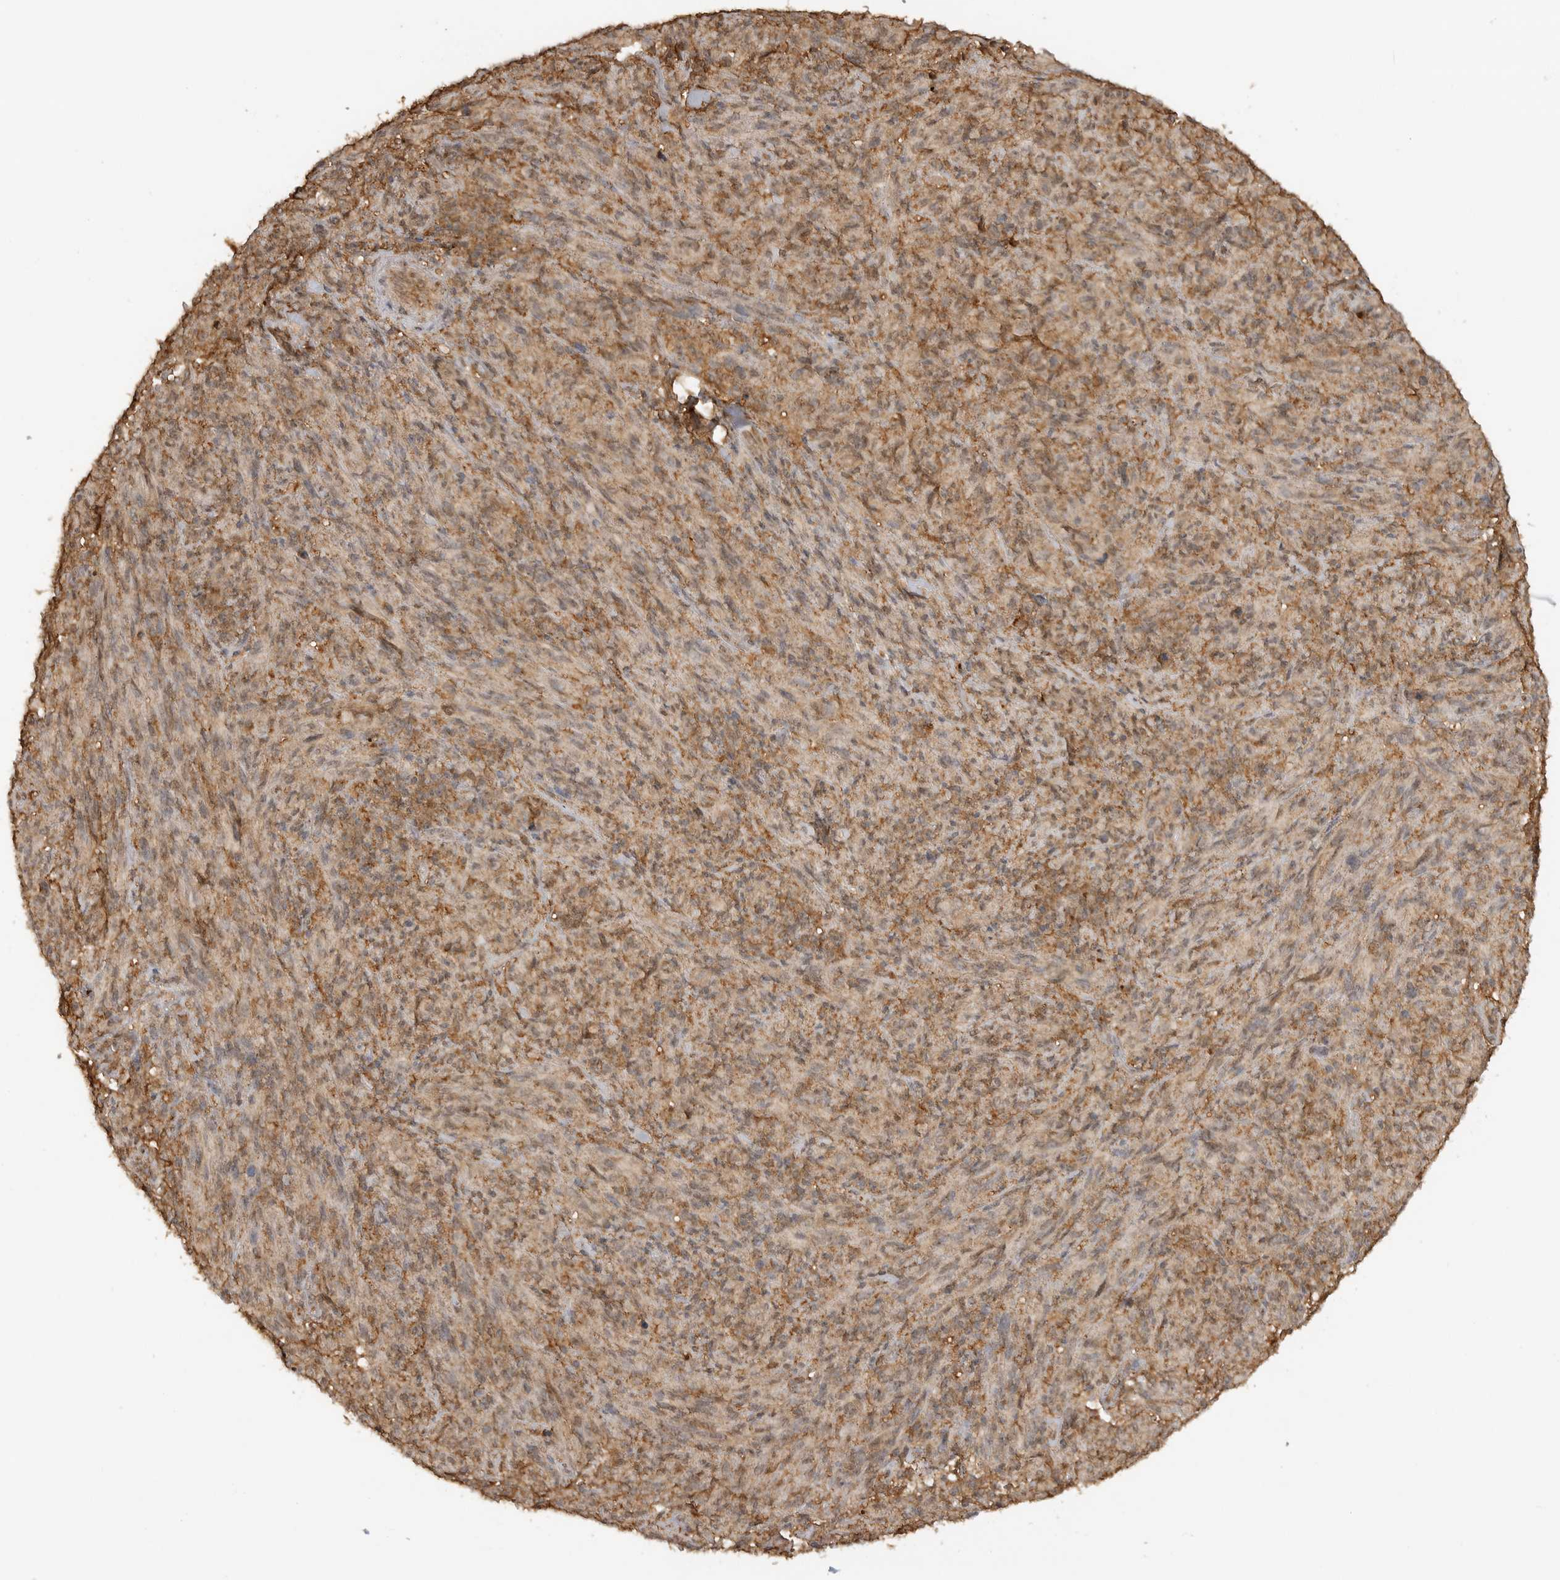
{"staining": {"intensity": "moderate", "quantity": ">75%", "location": "cytoplasmic/membranous"}, "tissue": "melanoma", "cell_type": "Tumor cells", "image_type": "cancer", "snomed": [{"axis": "morphology", "description": "Malignant melanoma, NOS"}, {"axis": "topography", "description": "Skin of head"}], "caption": "Immunohistochemical staining of melanoma reveals medium levels of moderate cytoplasmic/membranous protein expression in about >75% of tumor cells.", "gene": "ICOSLG", "patient": {"sex": "male", "age": 96}}